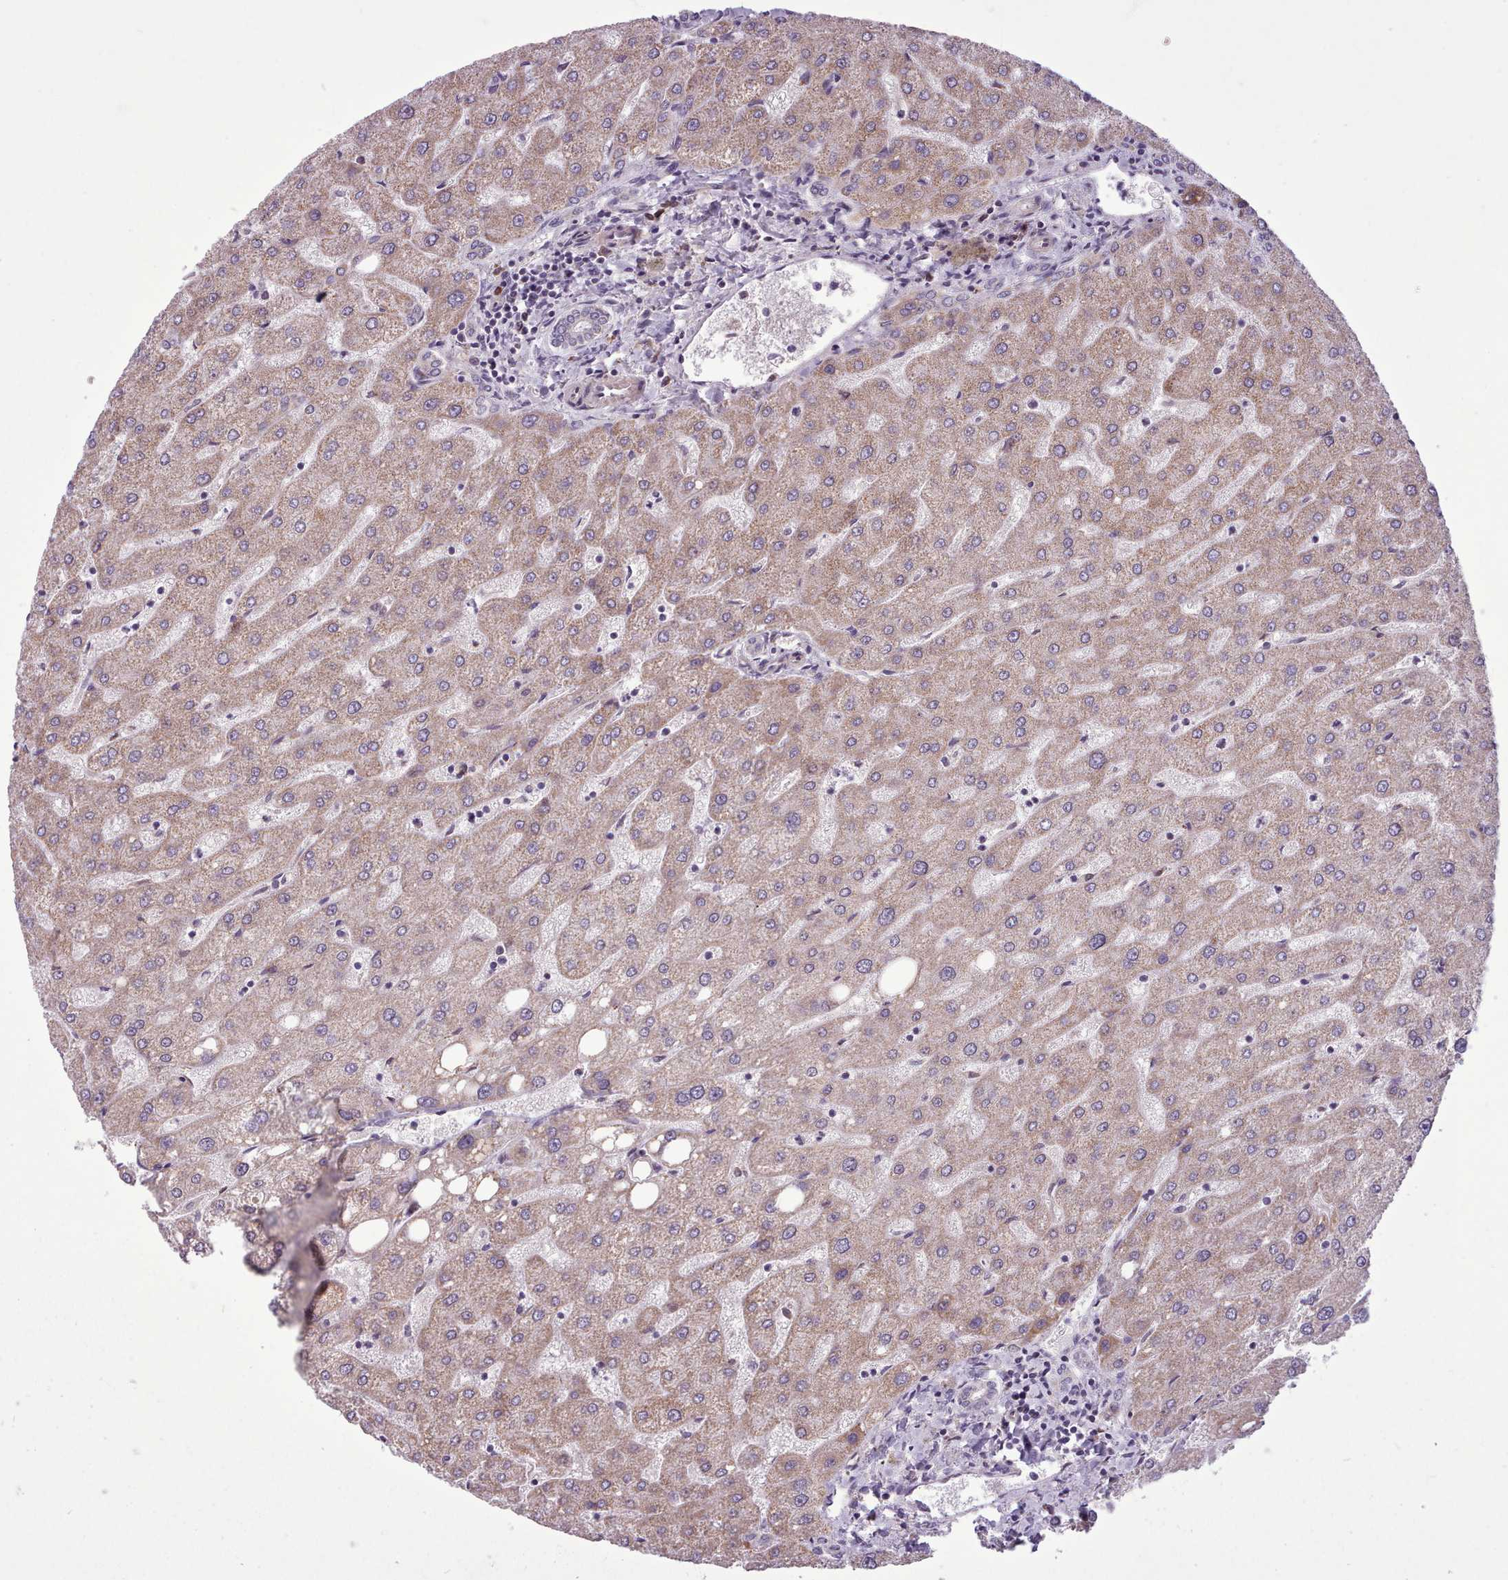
{"staining": {"intensity": "negative", "quantity": "none", "location": "none"}, "tissue": "liver", "cell_type": "Cholangiocytes", "image_type": "normal", "snomed": [{"axis": "morphology", "description": "Normal tissue, NOS"}, {"axis": "topography", "description": "Liver"}], "caption": "DAB (3,3'-diaminobenzidine) immunohistochemical staining of benign human liver reveals no significant positivity in cholangiocytes.", "gene": "AVL9", "patient": {"sex": "male", "age": 67}}